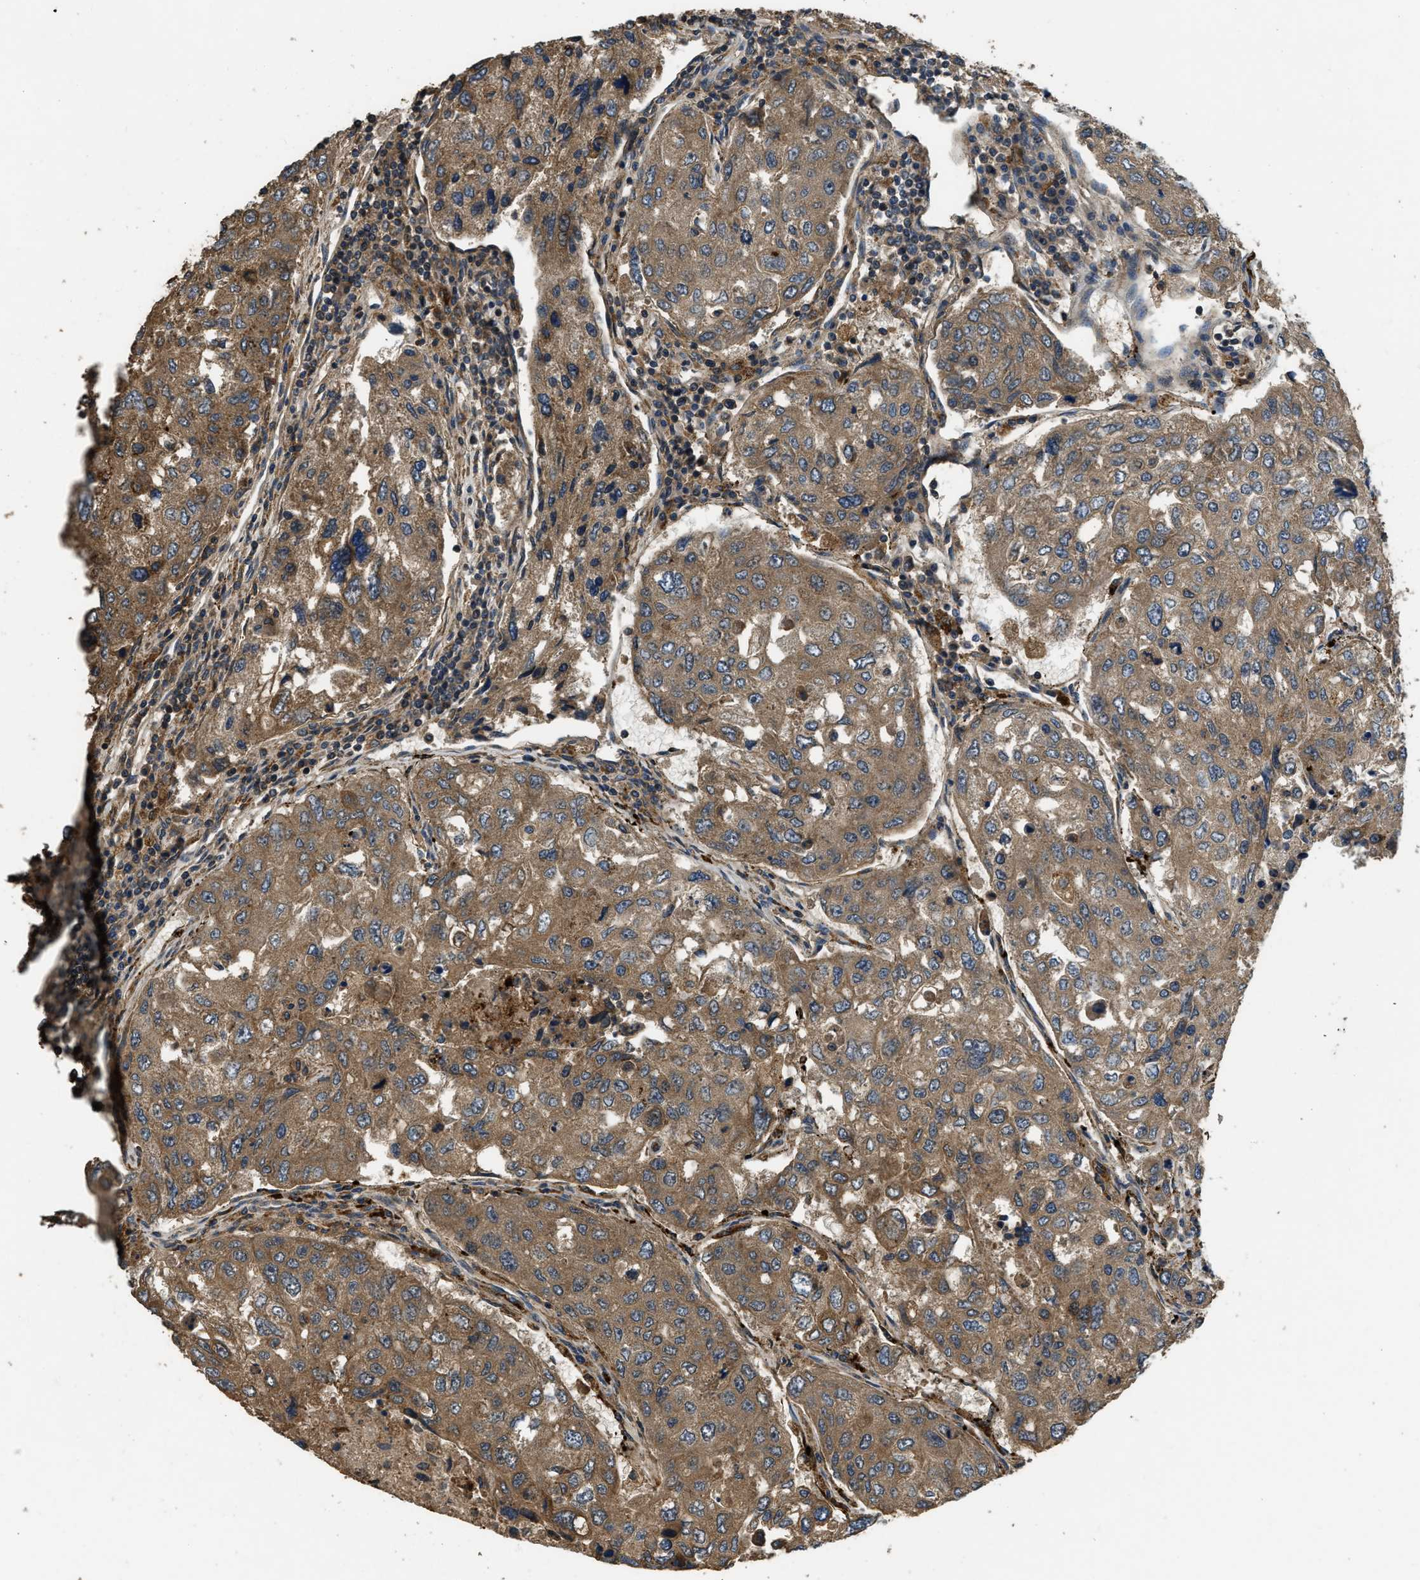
{"staining": {"intensity": "moderate", "quantity": ">75%", "location": "cytoplasmic/membranous"}, "tissue": "urothelial cancer", "cell_type": "Tumor cells", "image_type": "cancer", "snomed": [{"axis": "morphology", "description": "Urothelial carcinoma, High grade"}, {"axis": "topography", "description": "Lymph node"}, {"axis": "topography", "description": "Urinary bladder"}], "caption": "Immunohistochemical staining of urothelial carcinoma (high-grade) exhibits moderate cytoplasmic/membranous protein expression in about >75% of tumor cells.", "gene": "GGH", "patient": {"sex": "male", "age": 51}}